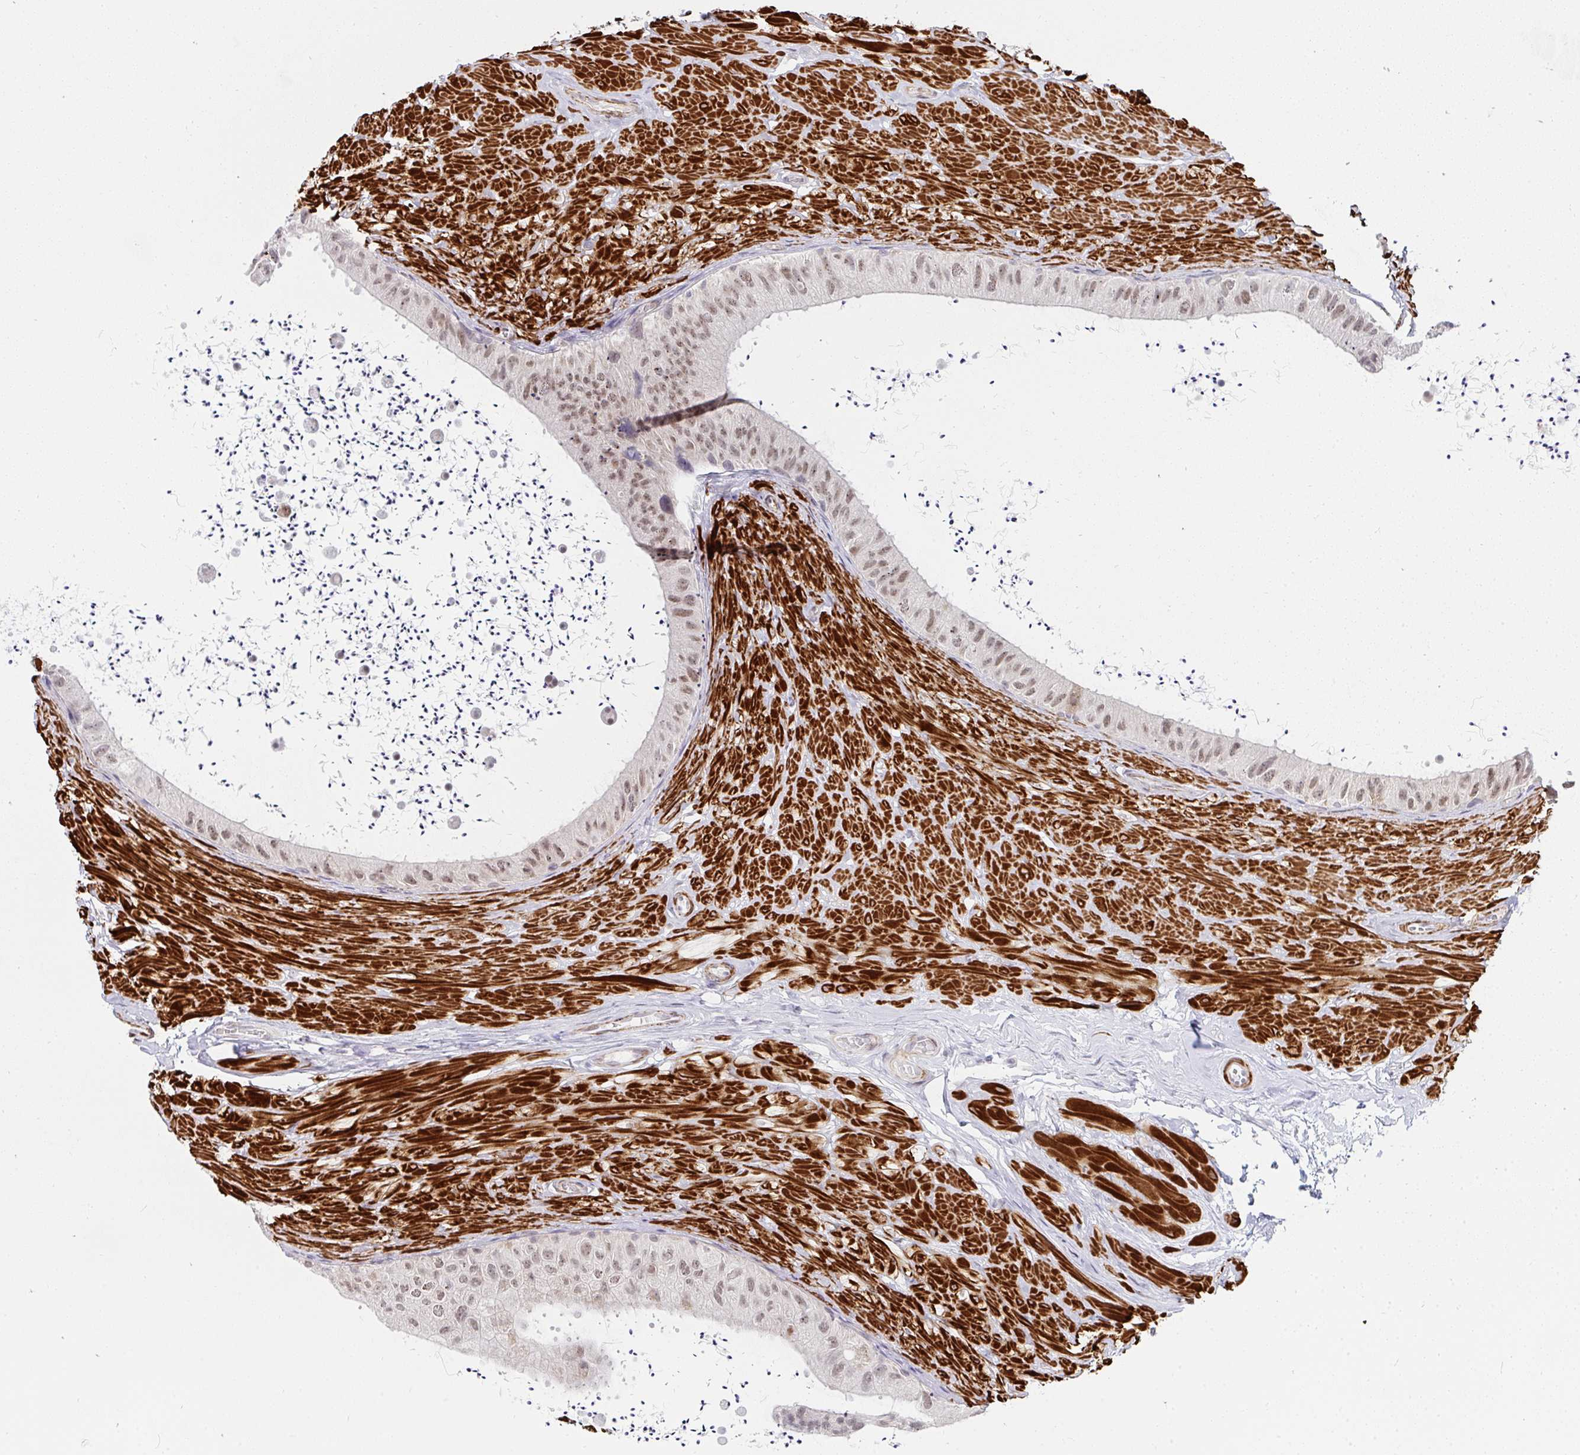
{"staining": {"intensity": "weak", "quantity": ">75%", "location": "nuclear"}, "tissue": "epididymis", "cell_type": "Glandular cells", "image_type": "normal", "snomed": [{"axis": "morphology", "description": "Normal tissue, NOS"}, {"axis": "topography", "description": "Epididymis"}, {"axis": "topography", "description": "Peripheral nerve tissue"}], "caption": "Glandular cells reveal low levels of weak nuclear positivity in about >75% of cells in normal human epididymis. The protein is shown in brown color, while the nuclei are stained blue.", "gene": "GINS2", "patient": {"sex": "male", "age": 32}}